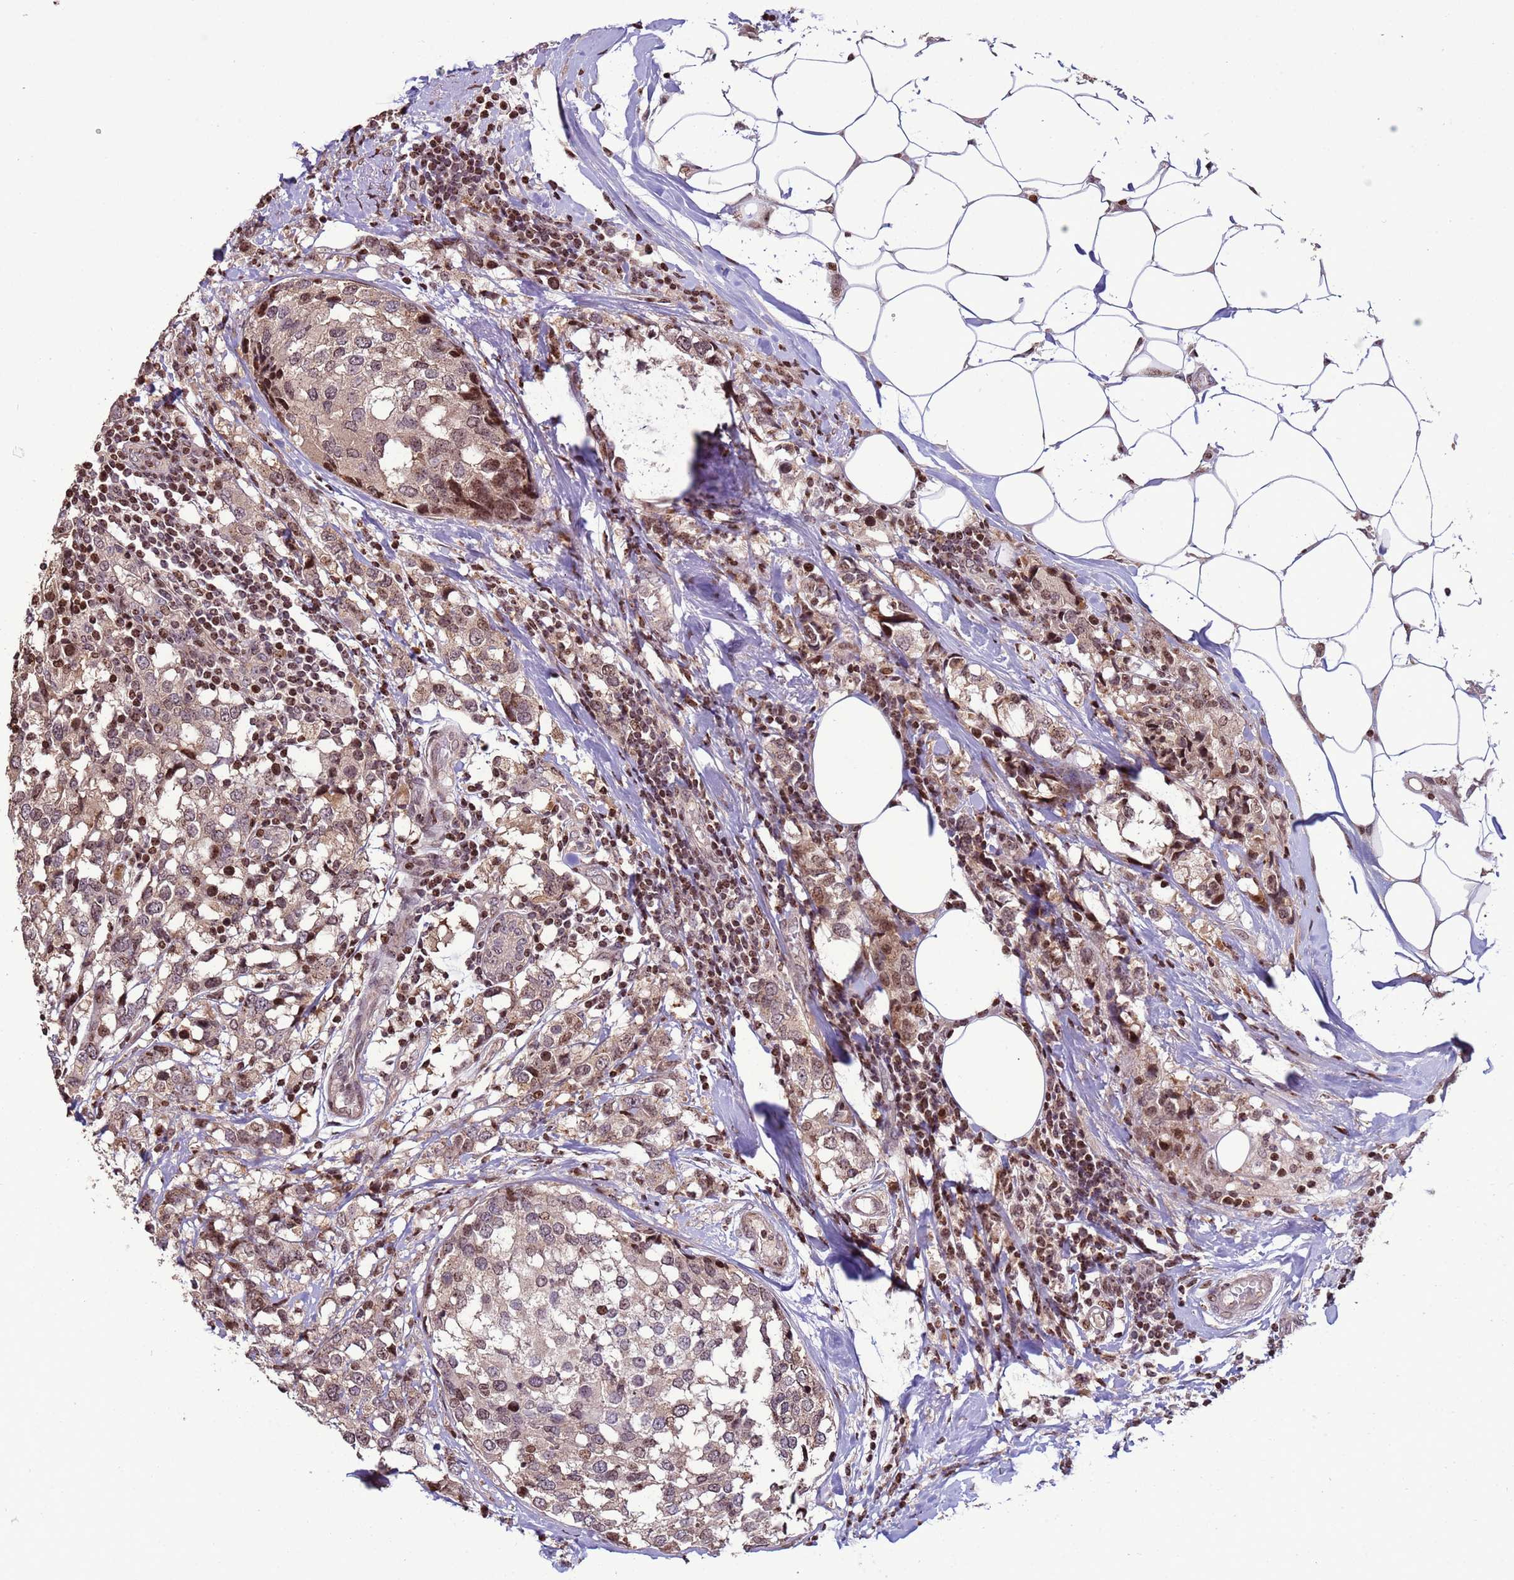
{"staining": {"intensity": "moderate", "quantity": "<25%", "location": "nuclear"}, "tissue": "breast cancer", "cell_type": "Tumor cells", "image_type": "cancer", "snomed": [{"axis": "morphology", "description": "Lobular carcinoma"}, {"axis": "topography", "description": "Breast"}], "caption": "Breast cancer (lobular carcinoma) was stained to show a protein in brown. There is low levels of moderate nuclear expression in about <25% of tumor cells.", "gene": "HGH1", "patient": {"sex": "female", "age": 59}}